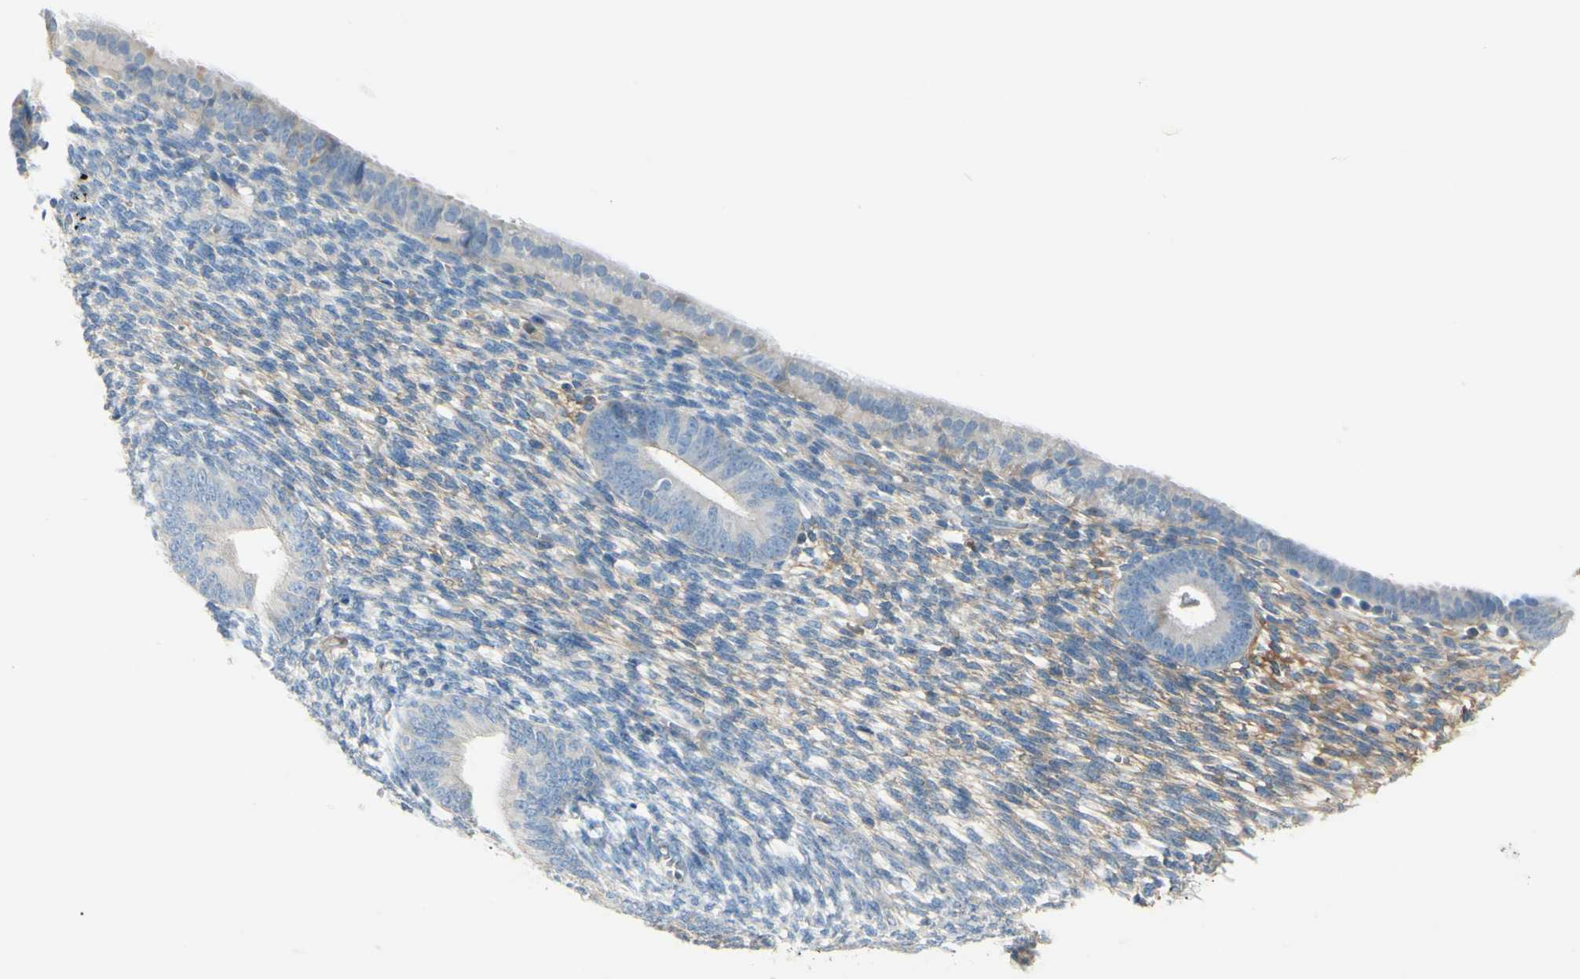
{"staining": {"intensity": "weak", "quantity": "25%-75%", "location": "cytoplasmic/membranous"}, "tissue": "endometrium", "cell_type": "Cells in endometrial stroma", "image_type": "normal", "snomed": [{"axis": "morphology", "description": "Normal tissue, NOS"}, {"axis": "topography", "description": "Endometrium"}], "caption": "Immunohistochemistry (DAB (3,3'-diaminobenzidine)) staining of benign endometrium shows weak cytoplasmic/membranous protein expression in approximately 25%-75% of cells in endometrial stroma.", "gene": "NCBP2L", "patient": {"sex": "female", "age": 57}}